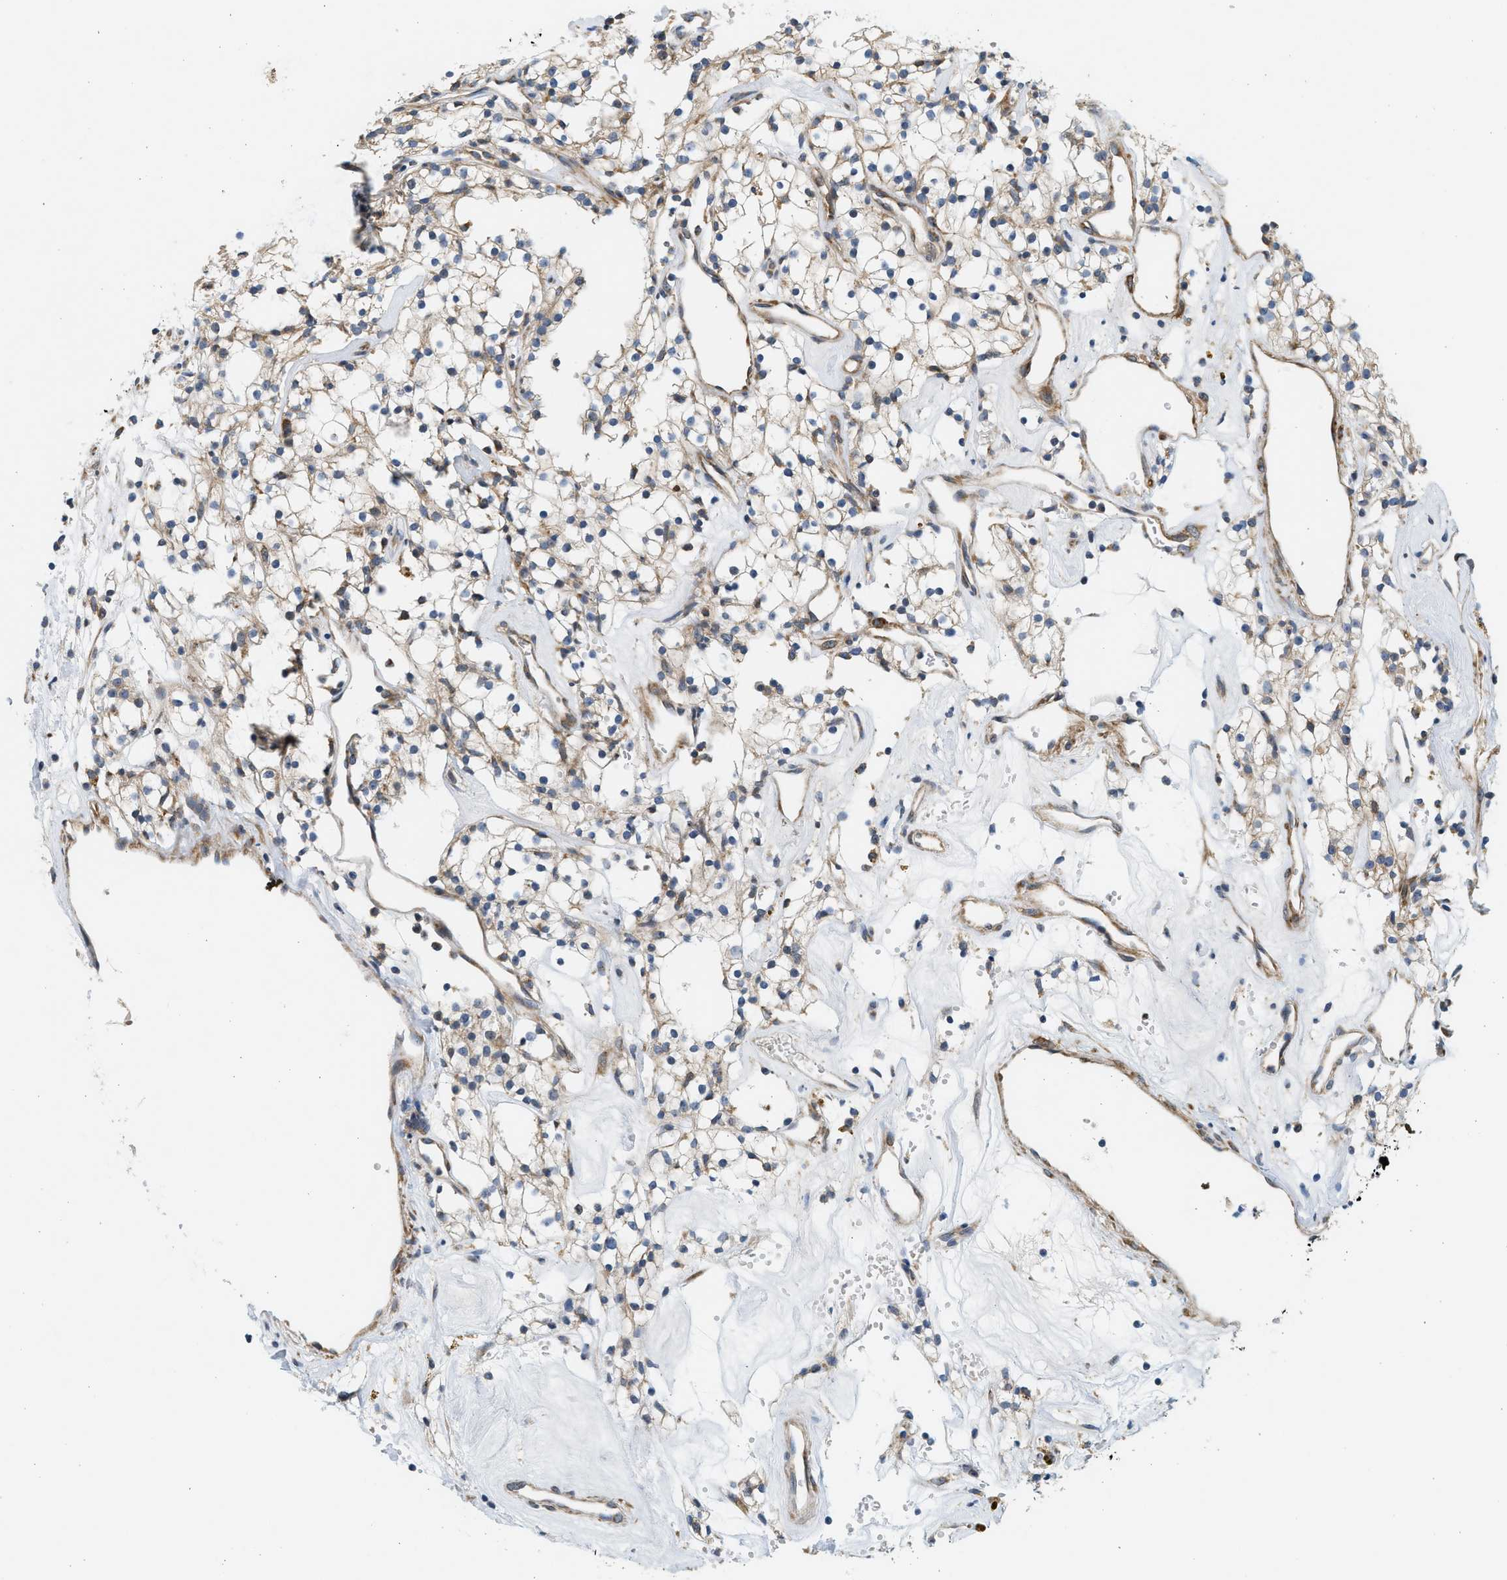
{"staining": {"intensity": "weak", "quantity": "<25%", "location": "cytoplasmic/membranous"}, "tissue": "renal cancer", "cell_type": "Tumor cells", "image_type": "cancer", "snomed": [{"axis": "morphology", "description": "Adenocarcinoma, NOS"}, {"axis": "topography", "description": "Kidney"}], "caption": "This is a photomicrograph of IHC staining of renal cancer (adenocarcinoma), which shows no positivity in tumor cells.", "gene": "KDELR2", "patient": {"sex": "male", "age": 59}}